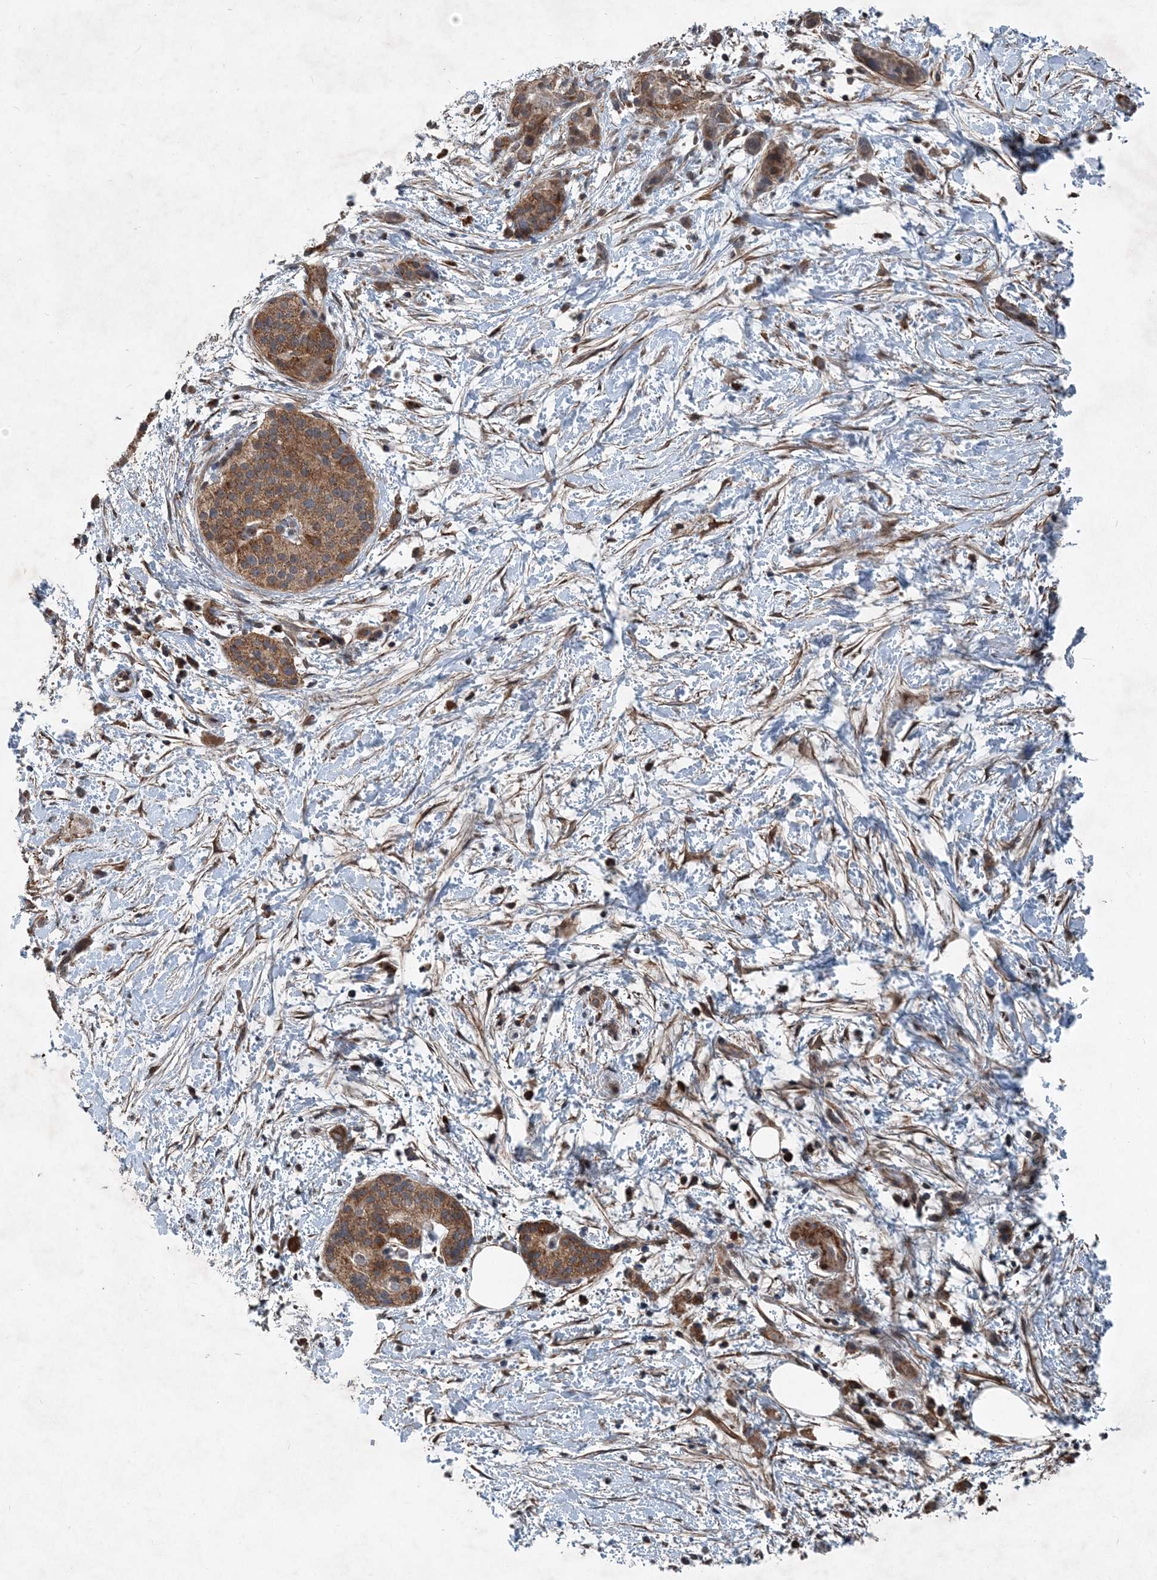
{"staining": {"intensity": "moderate", "quantity": ">75%", "location": "cytoplasmic/membranous"}, "tissue": "pancreatic cancer", "cell_type": "Tumor cells", "image_type": "cancer", "snomed": [{"axis": "morphology", "description": "Normal tissue, NOS"}, {"axis": "morphology", "description": "Adenocarcinoma, NOS"}, {"axis": "topography", "description": "Pancreas"}, {"axis": "topography", "description": "Peripheral nerve tissue"}], "caption": "Pancreatic adenocarcinoma stained with DAB IHC demonstrates medium levels of moderate cytoplasmic/membranous staining in approximately >75% of tumor cells.", "gene": "NDUFA2", "patient": {"sex": "female", "age": 63}}